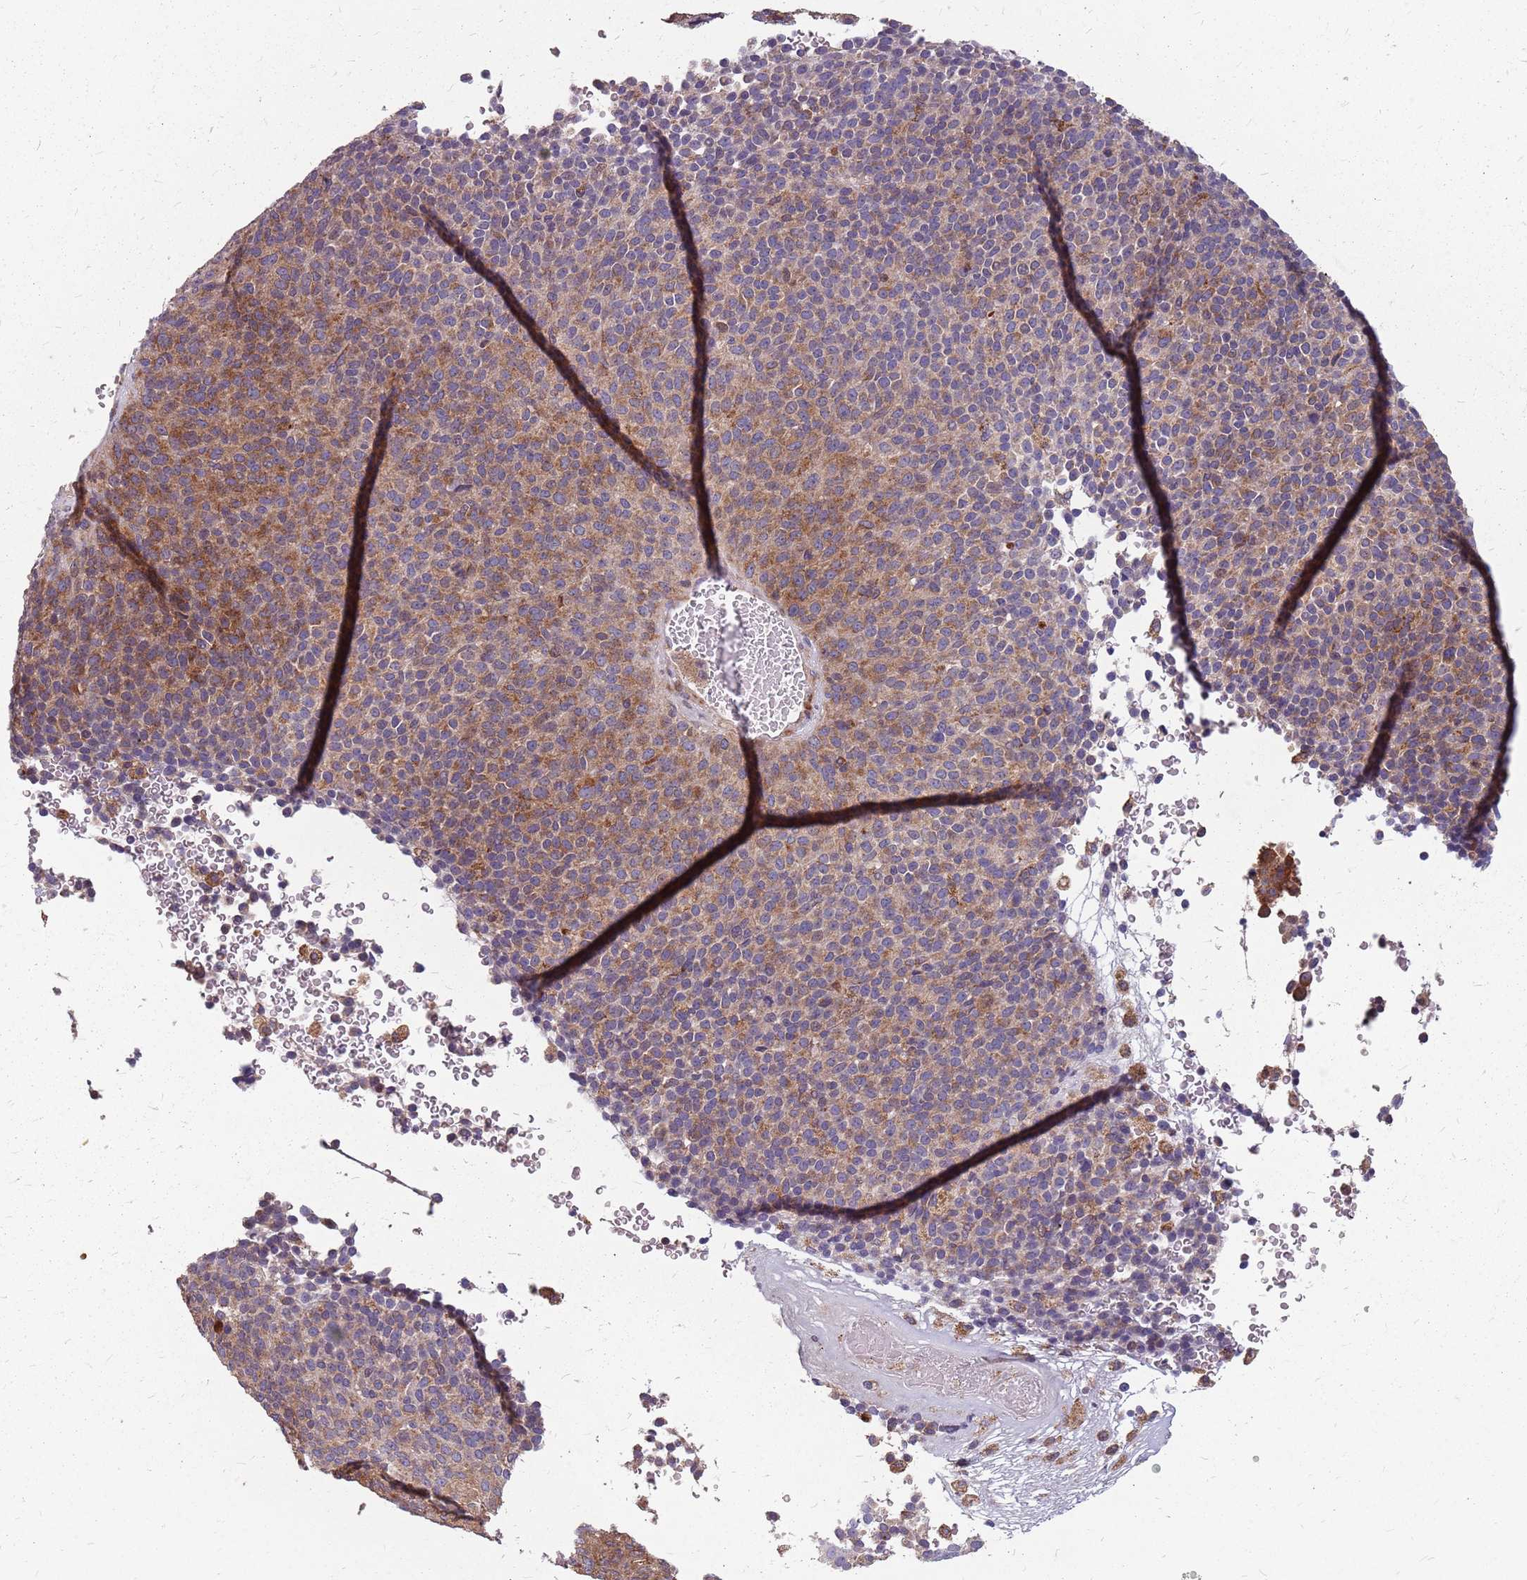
{"staining": {"intensity": "moderate", "quantity": "25%-75%", "location": "cytoplasmic/membranous"}, "tissue": "melanoma", "cell_type": "Tumor cells", "image_type": "cancer", "snomed": [{"axis": "morphology", "description": "Malignant melanoma, Metastatic site"}, {"axis": "topography", "description": "Brain"}], "caption": "Malignant melanoma (metastatic site) stained with DAB (3,3'-diaminobenzidine) immunohistochemistry (IHC) reveals medium levels of moderate cytoplasmic/membranous expression in about 25%-75% of tumor cells.", "gene": "NME4", "patient": {"sex": "female", "age": 56}}